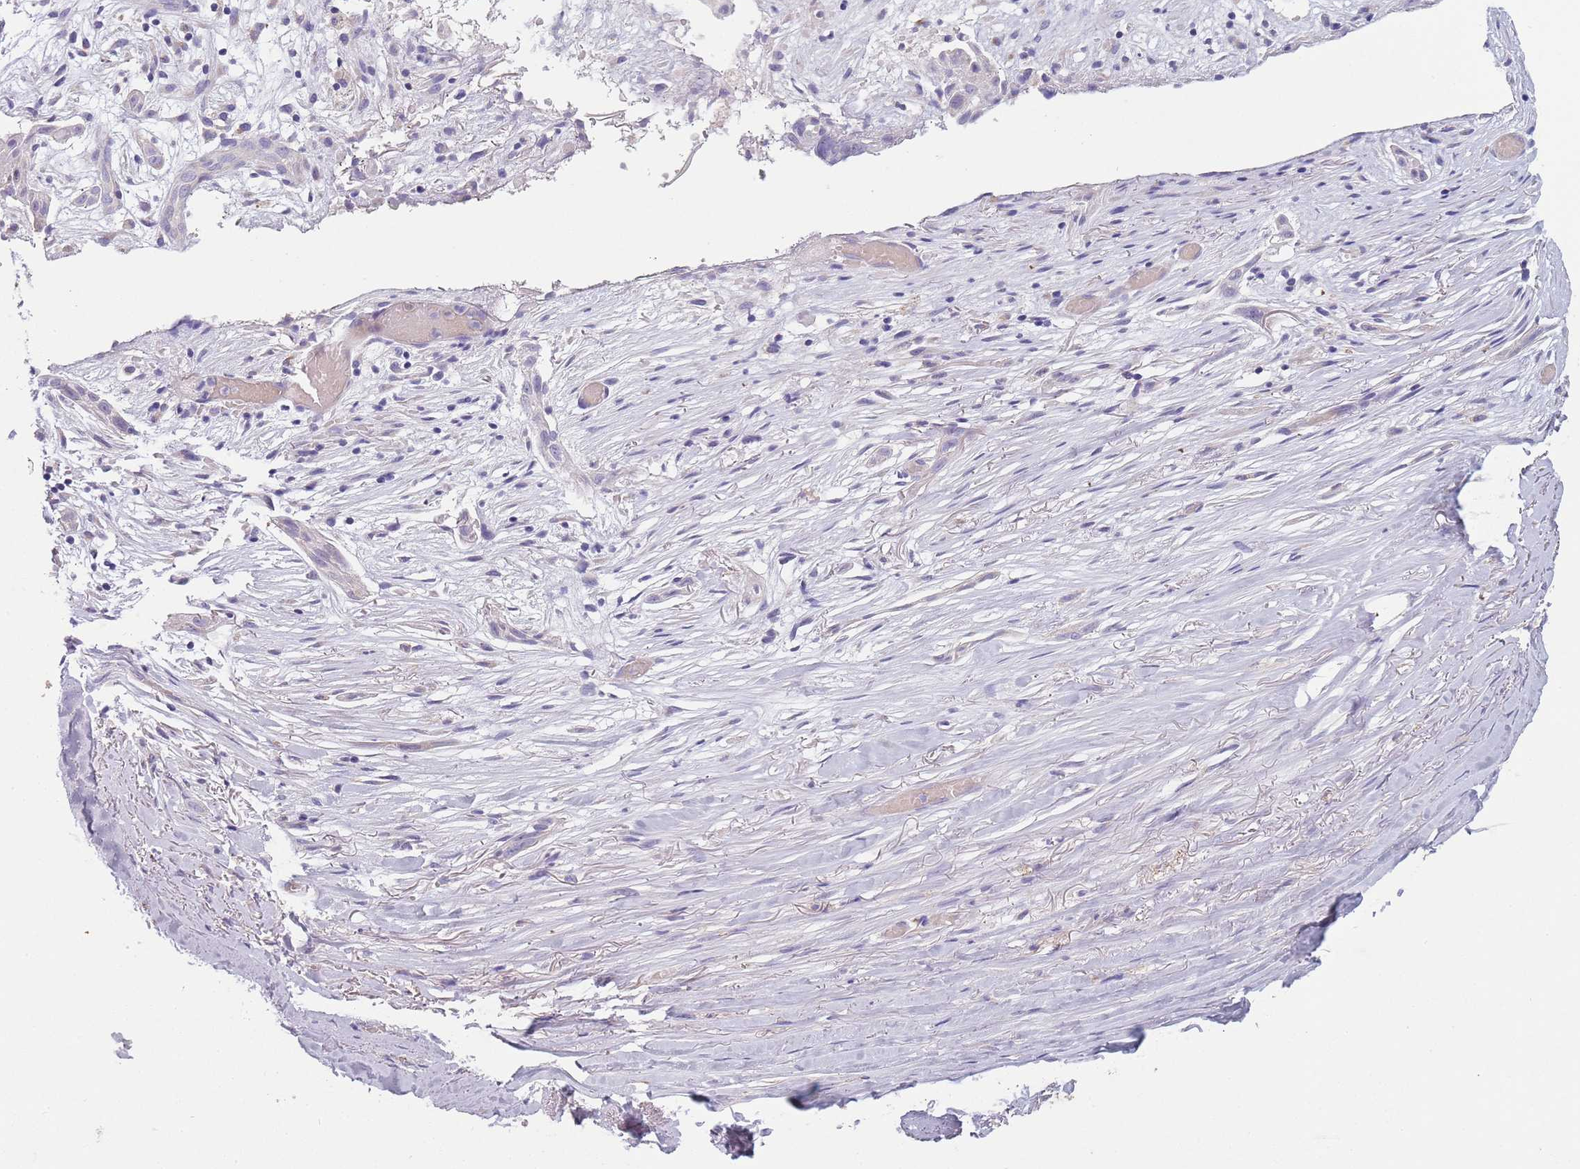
{"staining": {"intensity": "negative", "quantity": "none", "location": "none"}, "tissue": "adipose tissue", "cell_type": "Adipocytes", "image_type": "normal", "snomed": [{"axis": "morphology", "description": "Normal tissue, NOS"}, {"axis": "morphology", "description": "Basal cell carcinoma"}, {"axis": "topography", "description": "Skin"}], "caption": "The immunohistochemistry photomicrograph has no significant staining in adipocytes of adipose tissue.", "gene": "MAN1C1", "patient": {"sex": "female", "age": 89}}